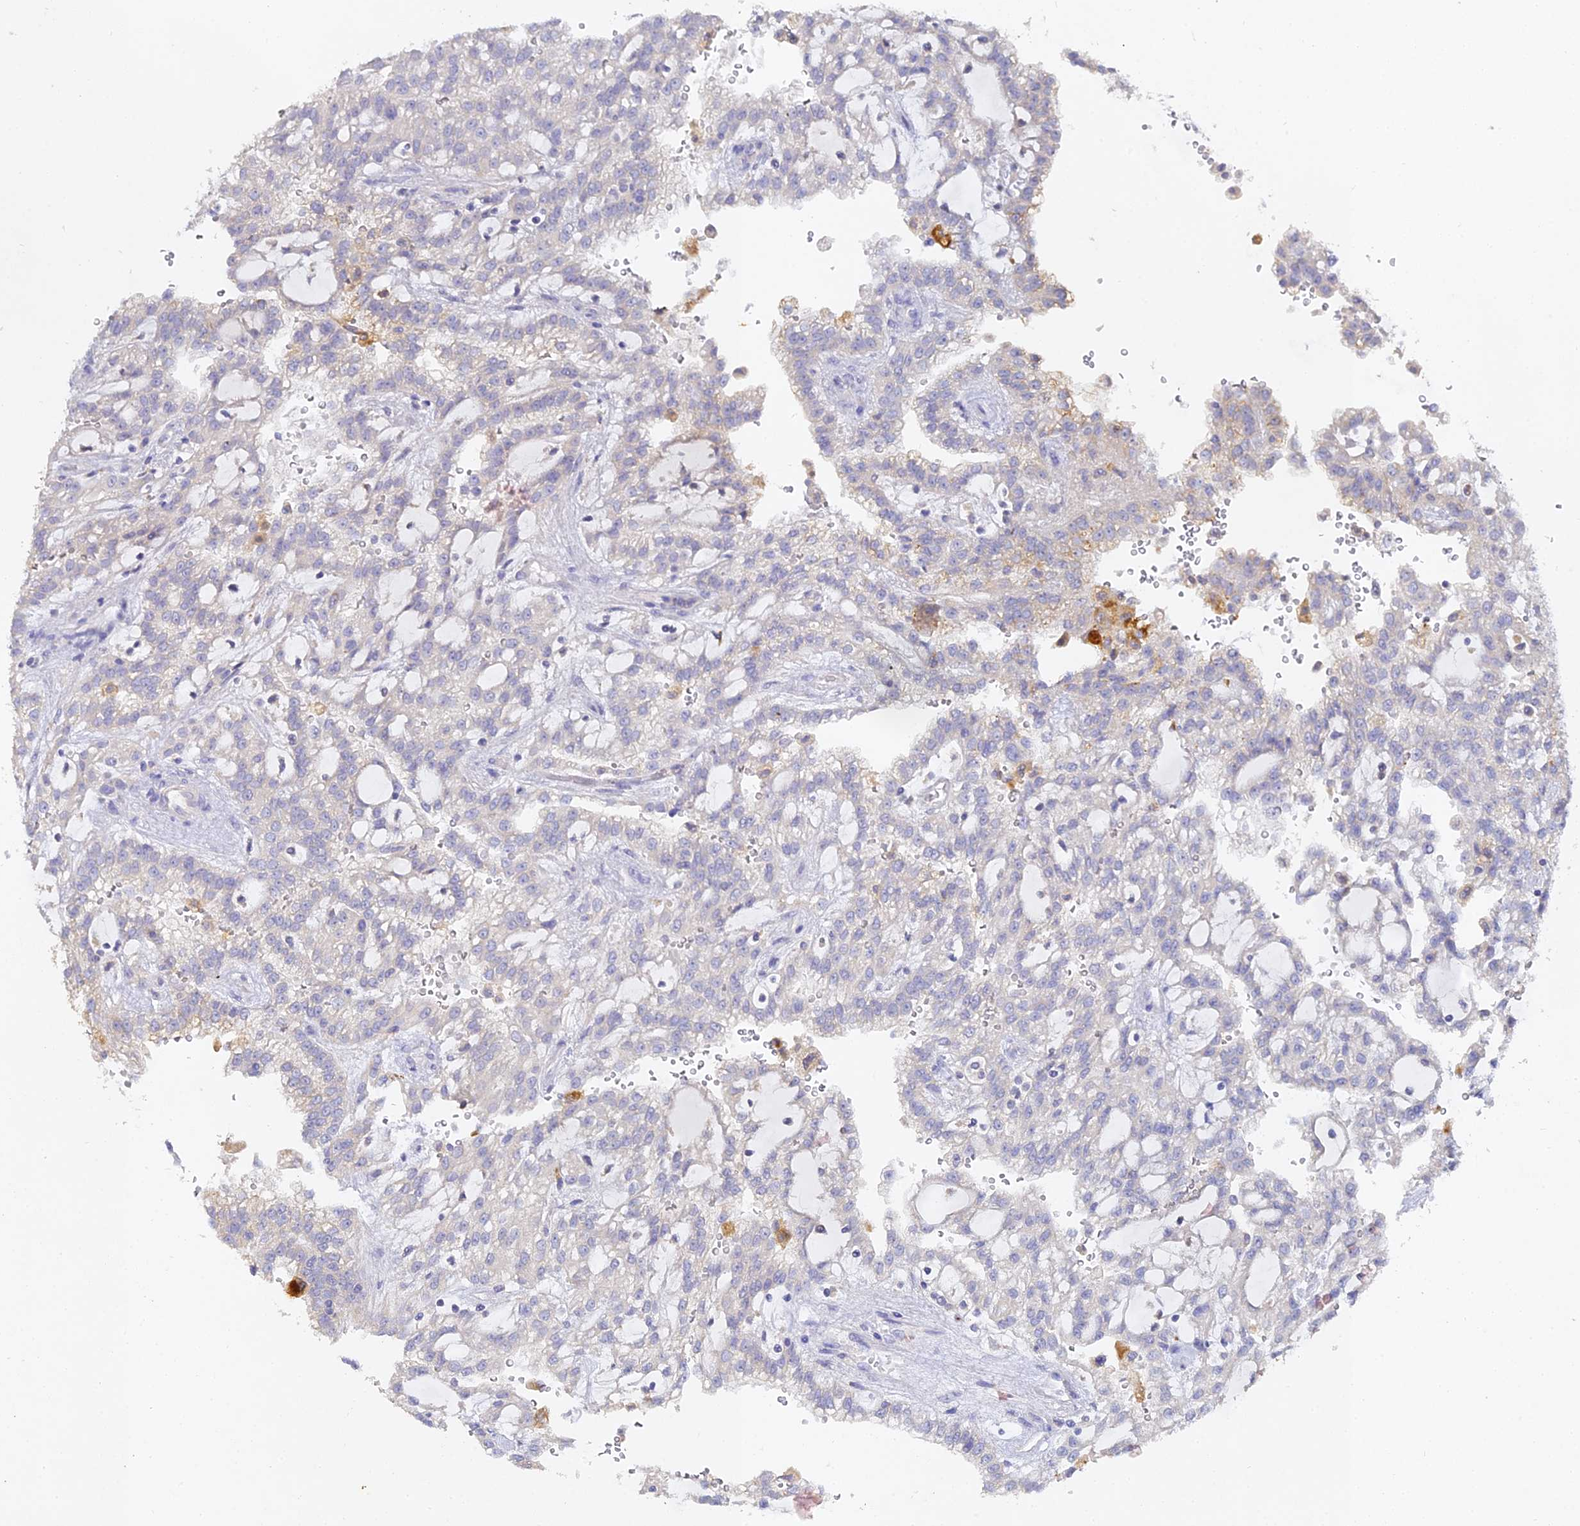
{"staining": {"intensity": "negative", "quantity": "none", "location": "none"}, "tissue": "renal cancer", "cell_type": "Tumor cells", "image_type": "cancer", "snomed": [{"axis": "morphology", "description": "Adenocarcinoma, NOS"}, {"axis": "topography", "description": "Kidney"}], "caption": "Protein analysis of renal cancer reveals no significant positivity in tumor cells.", "gene": "DONSON", "patient": {"sex": "male", "age": 63}}